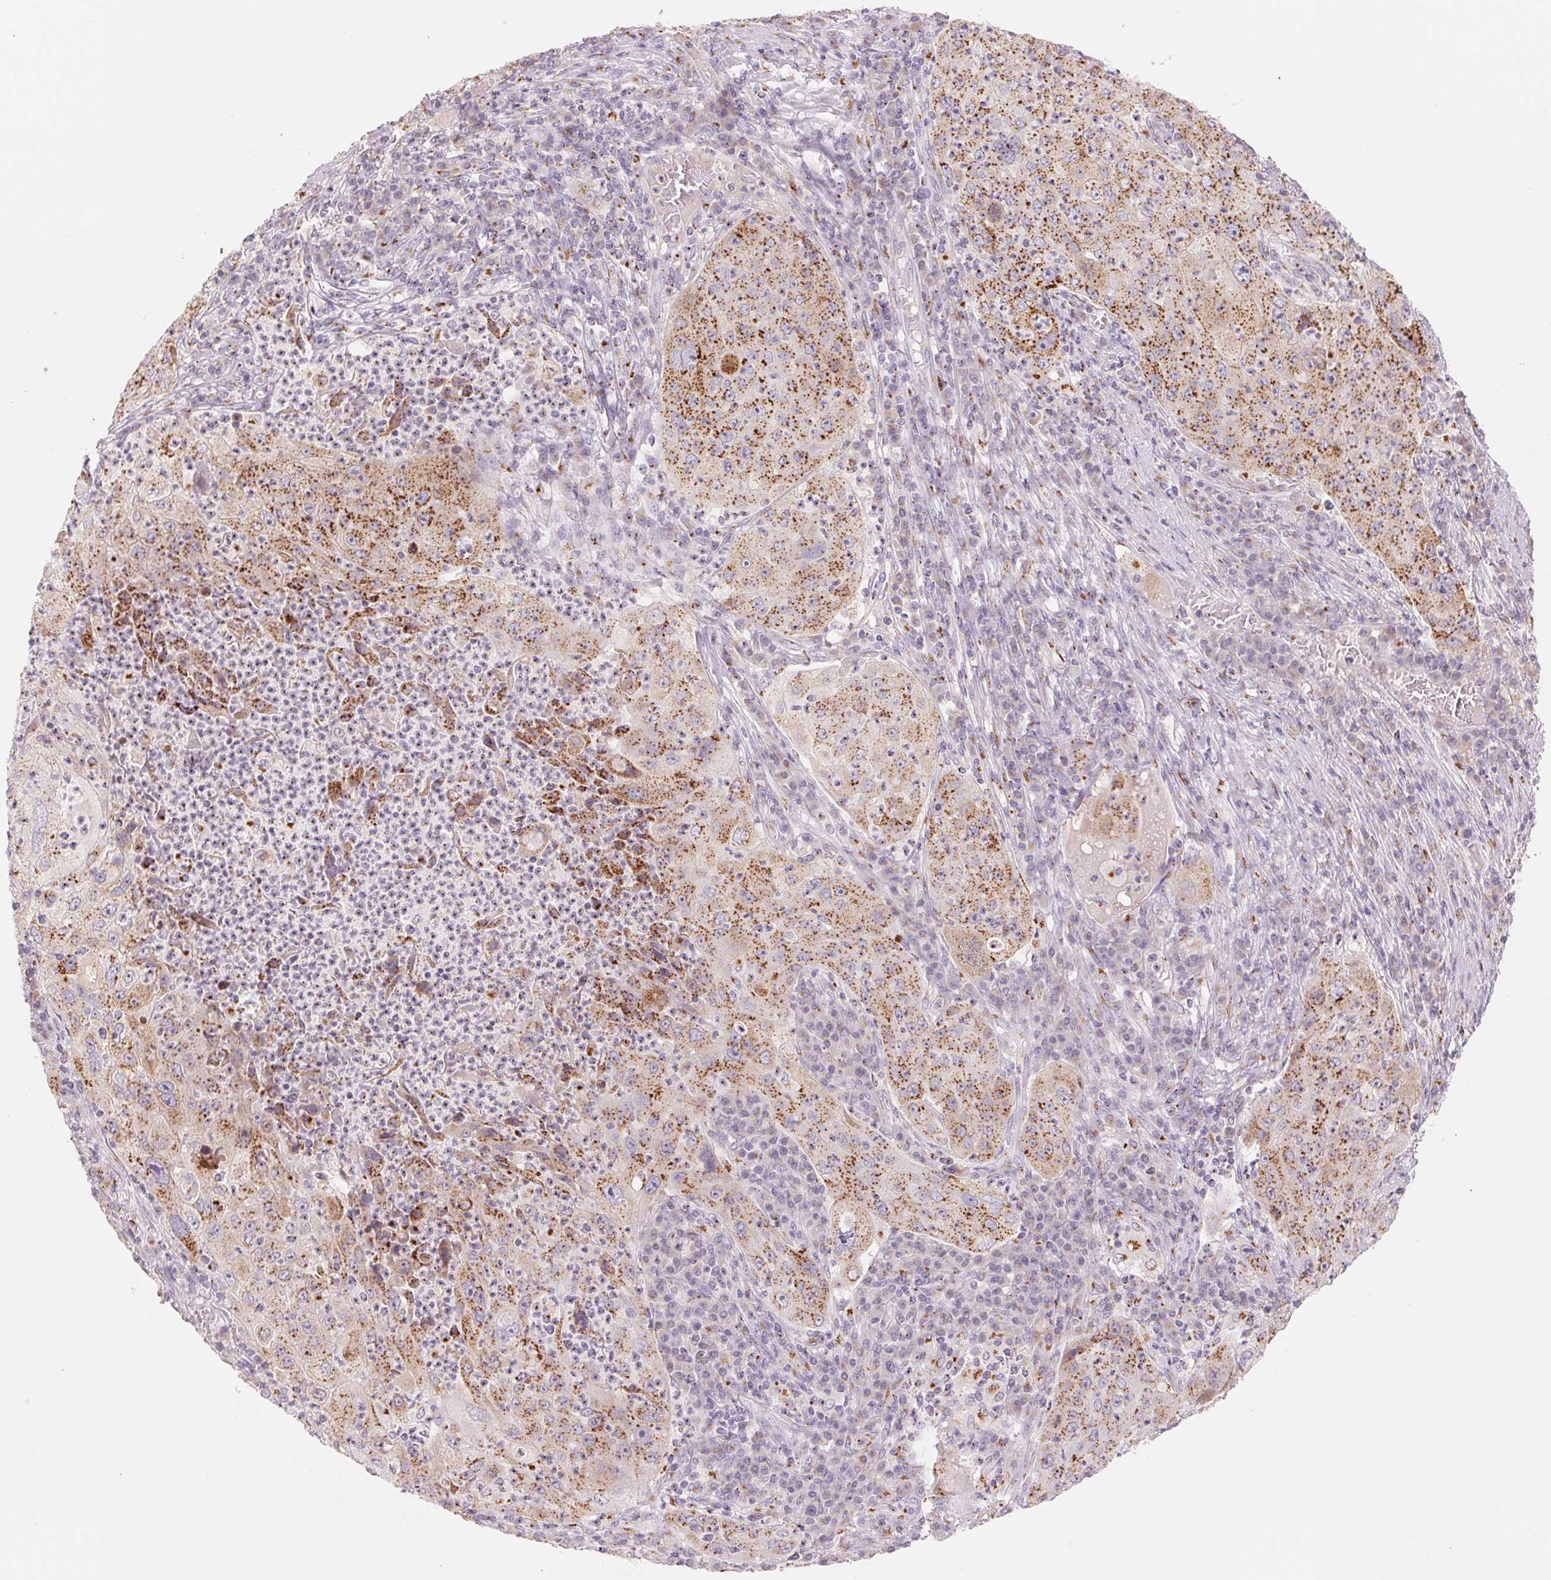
{"staining": {"intensity": "moderate", "quantity": ">75%", "location": "cytoplasmic/membranous"}, "tissue": "lung cancer", "cell_type": "Tumor cells", "image_type": "cancer", "snomed": [{"axis": "morphology", "description": "Squamous cell carcinoma, NOS"}, {"axis": "topography", "description": "Lung"}], "caption": "DAB immunohistochemical staining of human squamous cell carcinoma (lung) demonstrates moderate cytoplasmic/membranous protein expression in about >75% of tumor cells.", "gene": "GALNT7", "patient": {"sex": "female", "age": 59}}